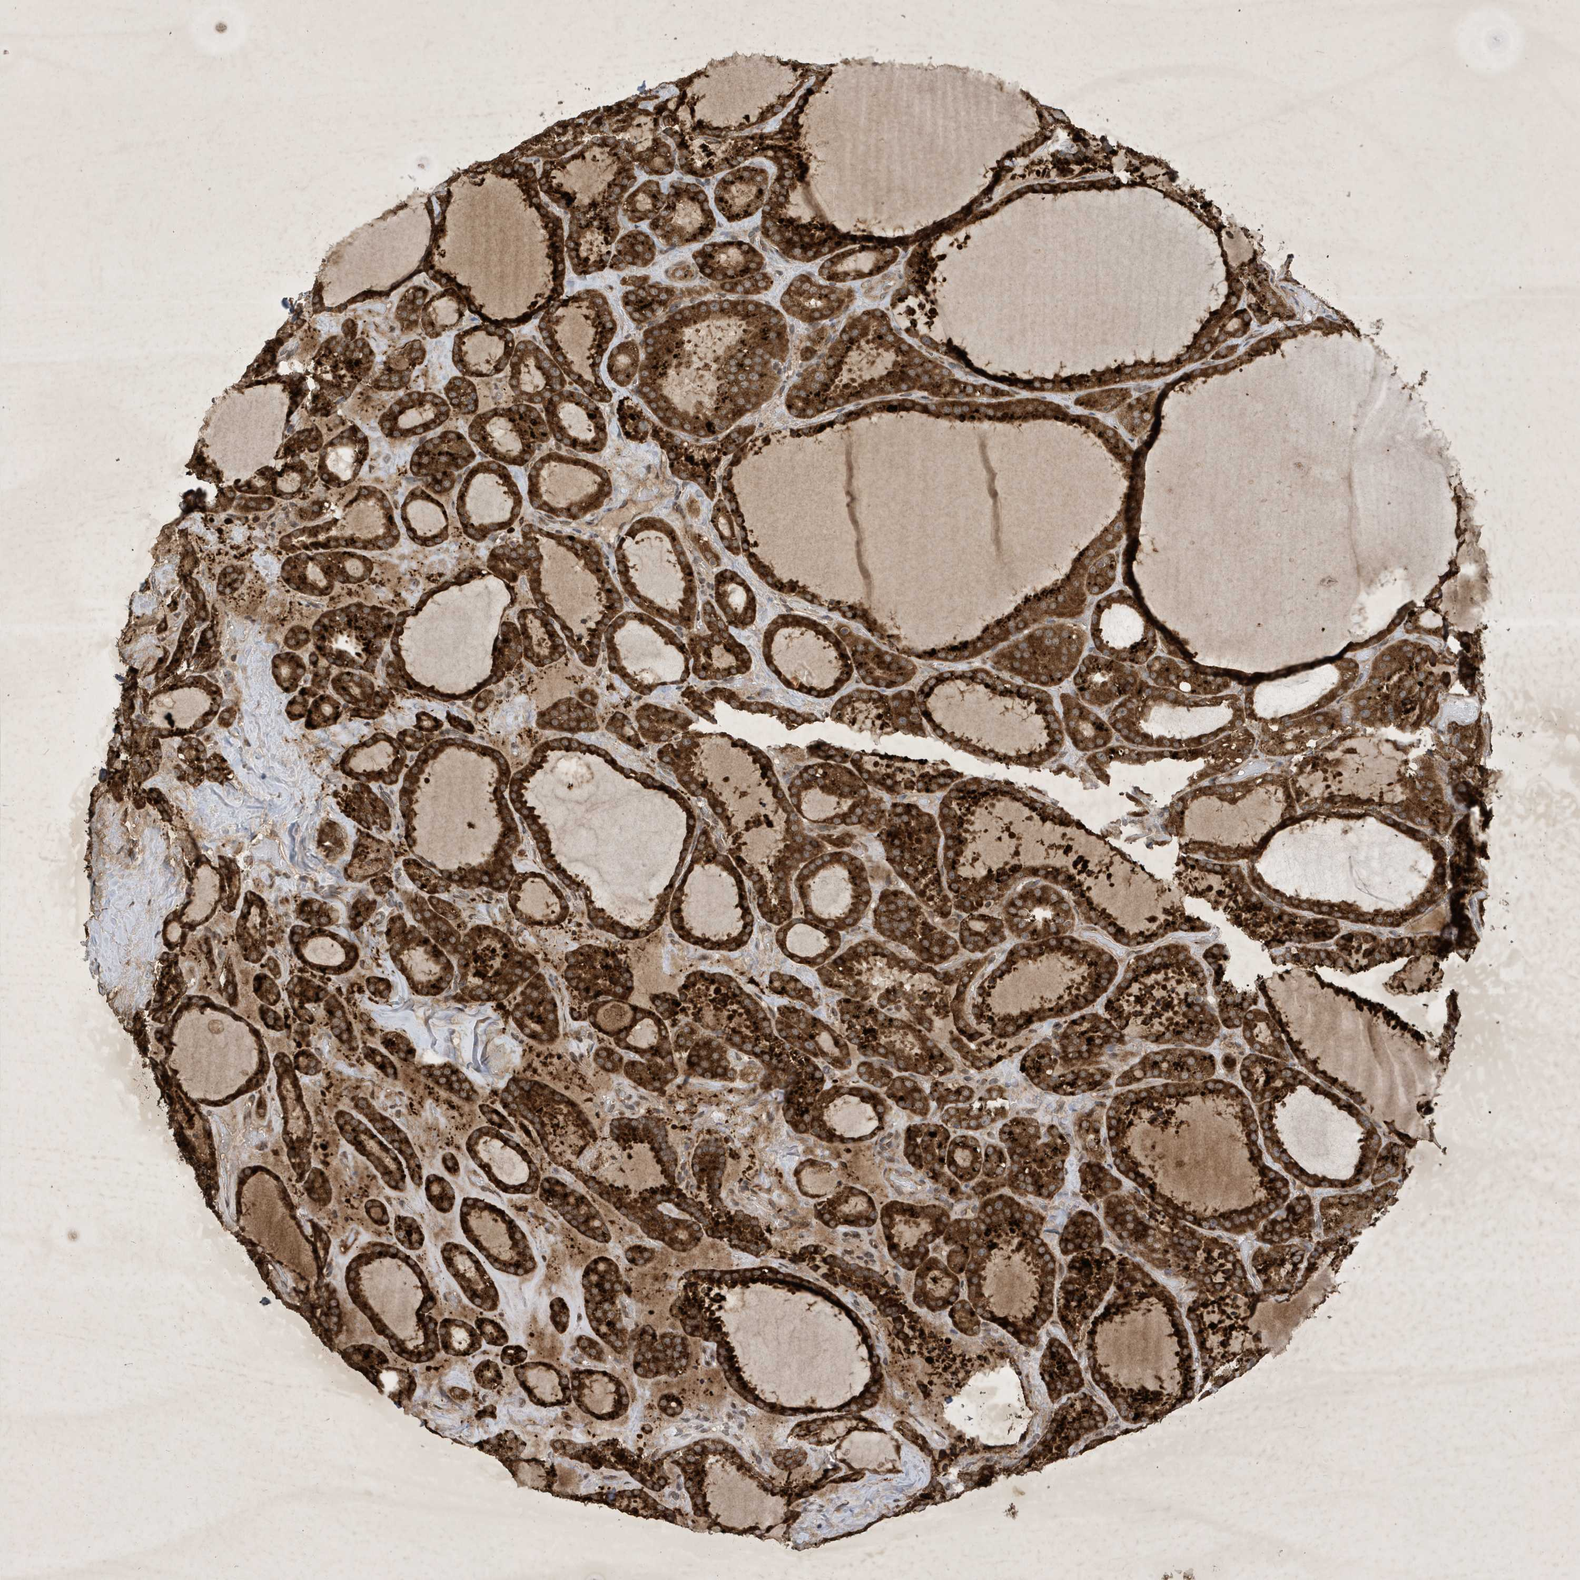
{"staining": {"intensity": "strong", "quantity": ">75%", "location": "cytoplasmic/membranous"}, "tissue": "thyroid cancer", "cell_type": "Tumor cells", "image_type": "cancer", "snomed": [{"axis": "morphology", "description": "Papillary adenocarcinoma, NOS"}, {"axis": "topography", "description": "Thyroid gland"}], "caption": "The histopathology image demonstrates immunohistochemical staining of thyroid cancer (papillary adenocarcinoma). There is strong cytoplasmic/membranous positivity is present in about >75% of tumor cells. Nuclei are stained in blue.", "gene": "STX10", "patient": {"sex": "male", "age": 77}}